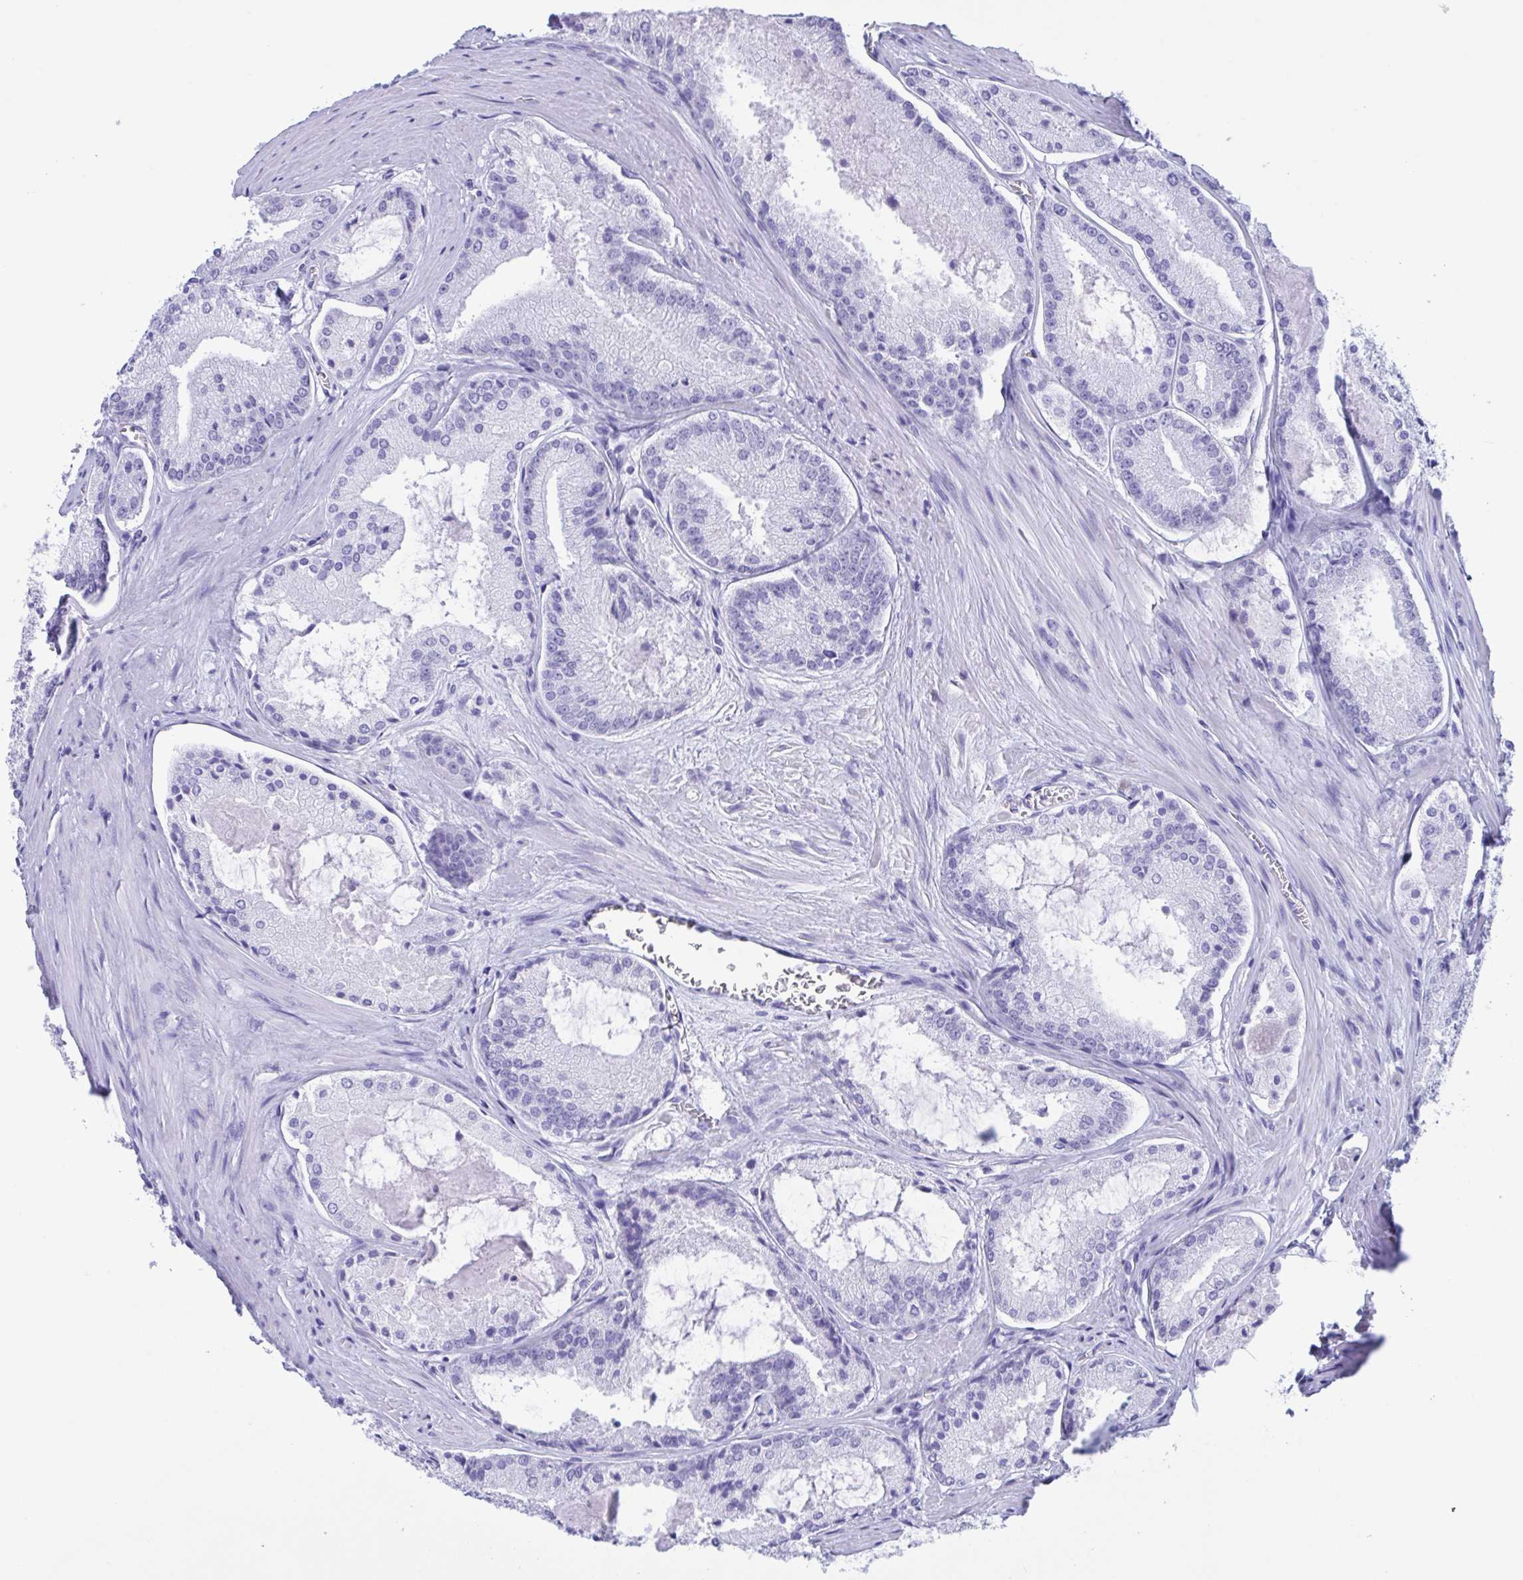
{"staining": {"intensity": "negative", "quantity": "none", "location": "none"}, "tissue": "prostate cancer", "cell_type": "Tumor cells", "image_type": "cancer", "snomed": [{"axis": "morphology", "description": "Adenocarcinoma, High grade"}, {"axis": "topography", "description": "Prostate"}], "caption": "DAB immunohistochemical staining of human prostate cancer (adenocarcinoma (high-grade)) reveals no significant staining in tumor cells.", "gene": "ZNF850", "patient": {"sex": "male", "age": 73}}